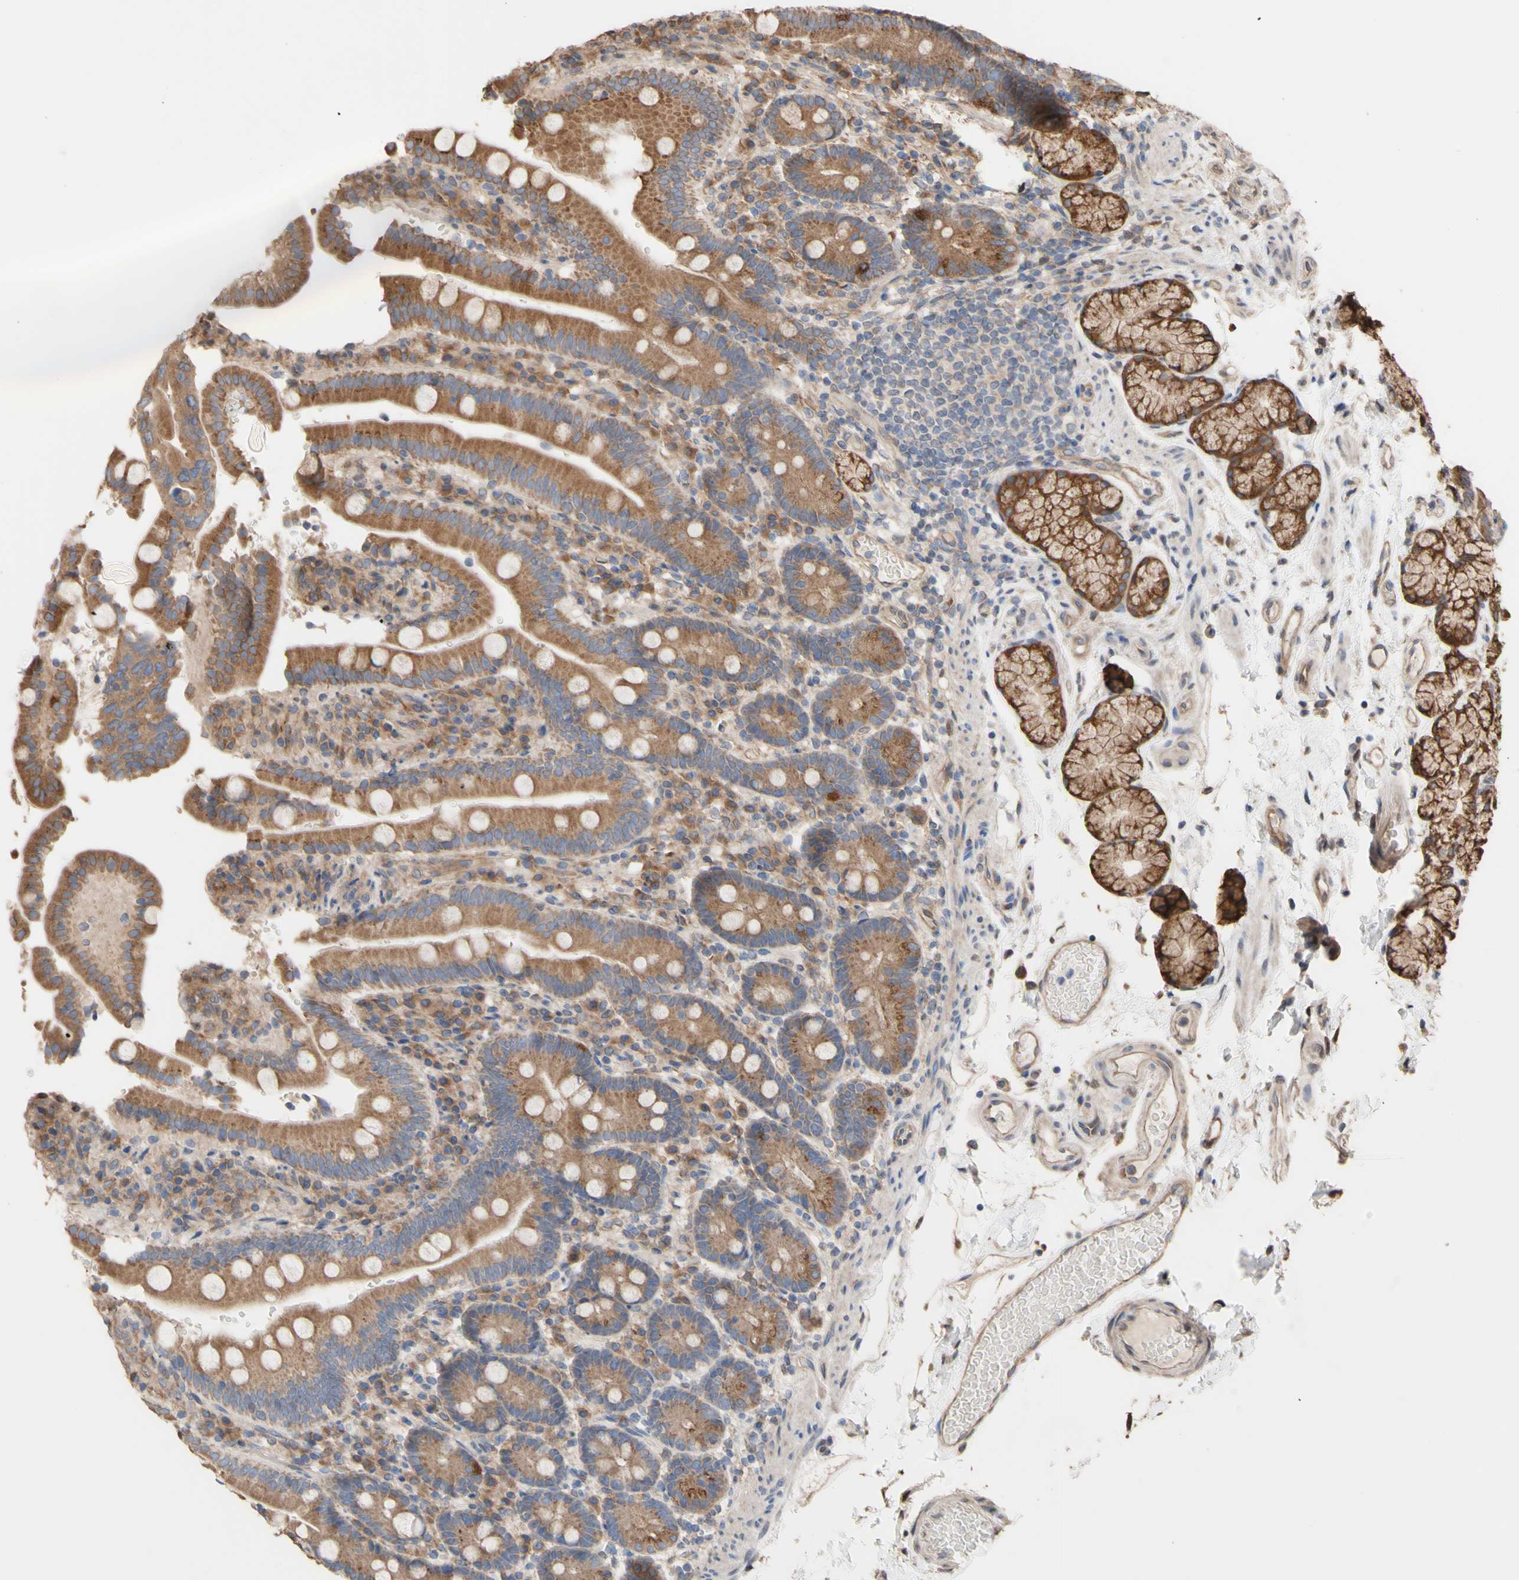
{"staining": {"intensity": "moderate", "quantity": ">75%", "location": "cytoplasmic/membranous"}, "tissue": "duodenum", "cell_type": "Glandular cells", "image_type": "normal", "snomed": [{"axis": "morphology", "description": "Normal tissue, NOS"}, {"axis": "topography", "description": "Small intestine, NOS"}], "caption": "The histopathology image displays a brown stain indicating the presence of a protein in the cytoplasmic/membranous of glandular cells in duodenum. (DAB (3,3'-diaminobenzidine) IHC, brown staining for protein, blue staining for nuclei).", "gene": "NECTIN3", "patient": {"sex": "female", "age": 71}}